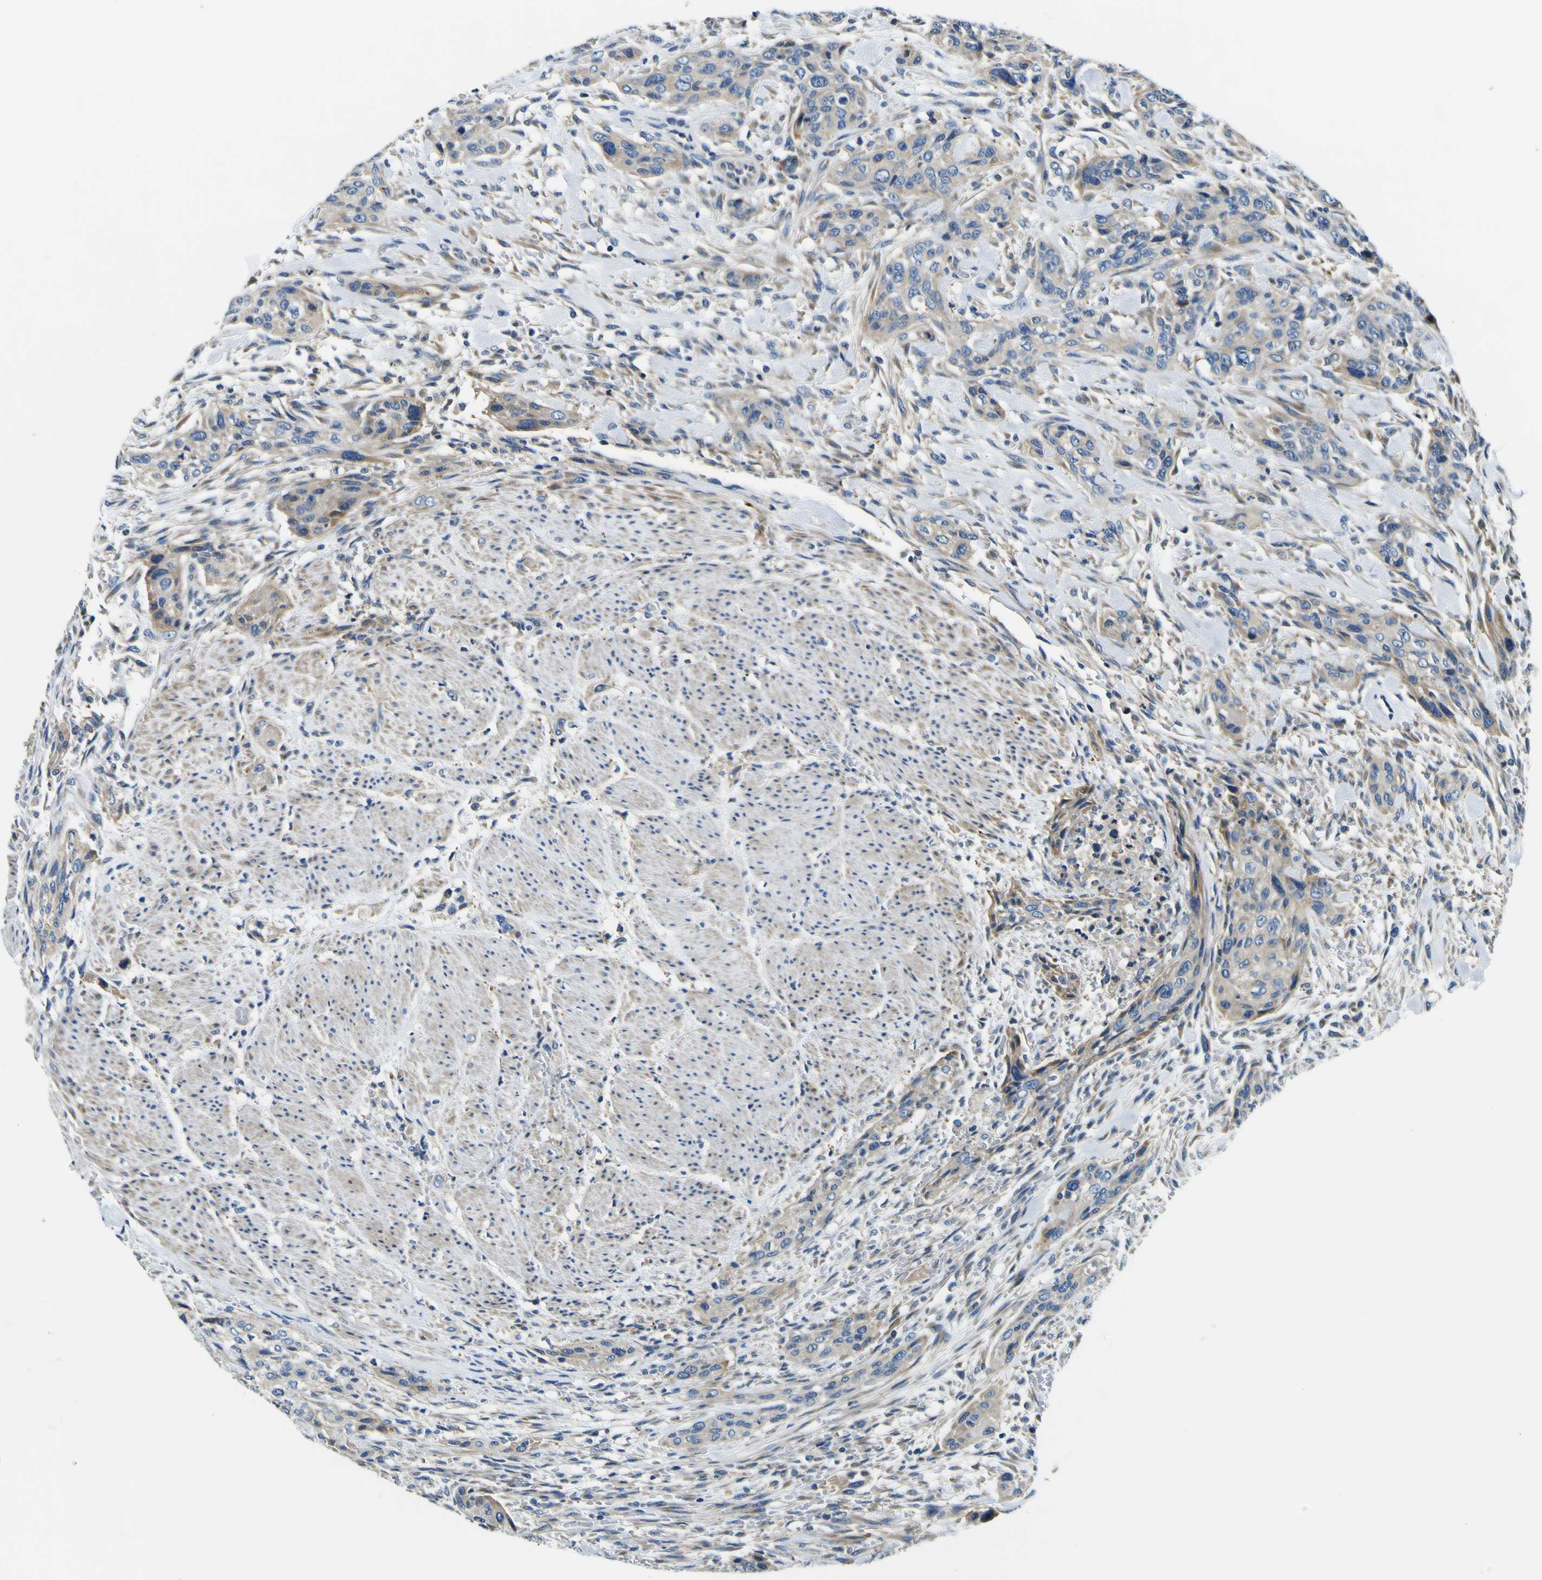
{"staining": {"intensity": "moderate", "quantity": "25%-75%", "location": "cytoplasmic/membranous"}, "tissue": "urothelial cancer", "cell_type": "Tumor cells", "image_type": "cancer", "snomed": [{"axis": "morphology", "description": "Urothelial carcinoma, High grade"}, {"axis": "topography", "description": "Urinary bladder"}], "caption": "A medium amount of moderate cytoplasmic/membranous expression is appreciated in about 25%-75% of tumor cells in urothelial carcinoma (high-grade) tissue. The staining is performed using DAB (3,3'-diaminobenzidine) brown chromogen to label protein expression. The nuclei are counter-stained blue using hematoxylin.", "gene": "CLSTN1", "patient": {"sex": "male", "age": 35}}